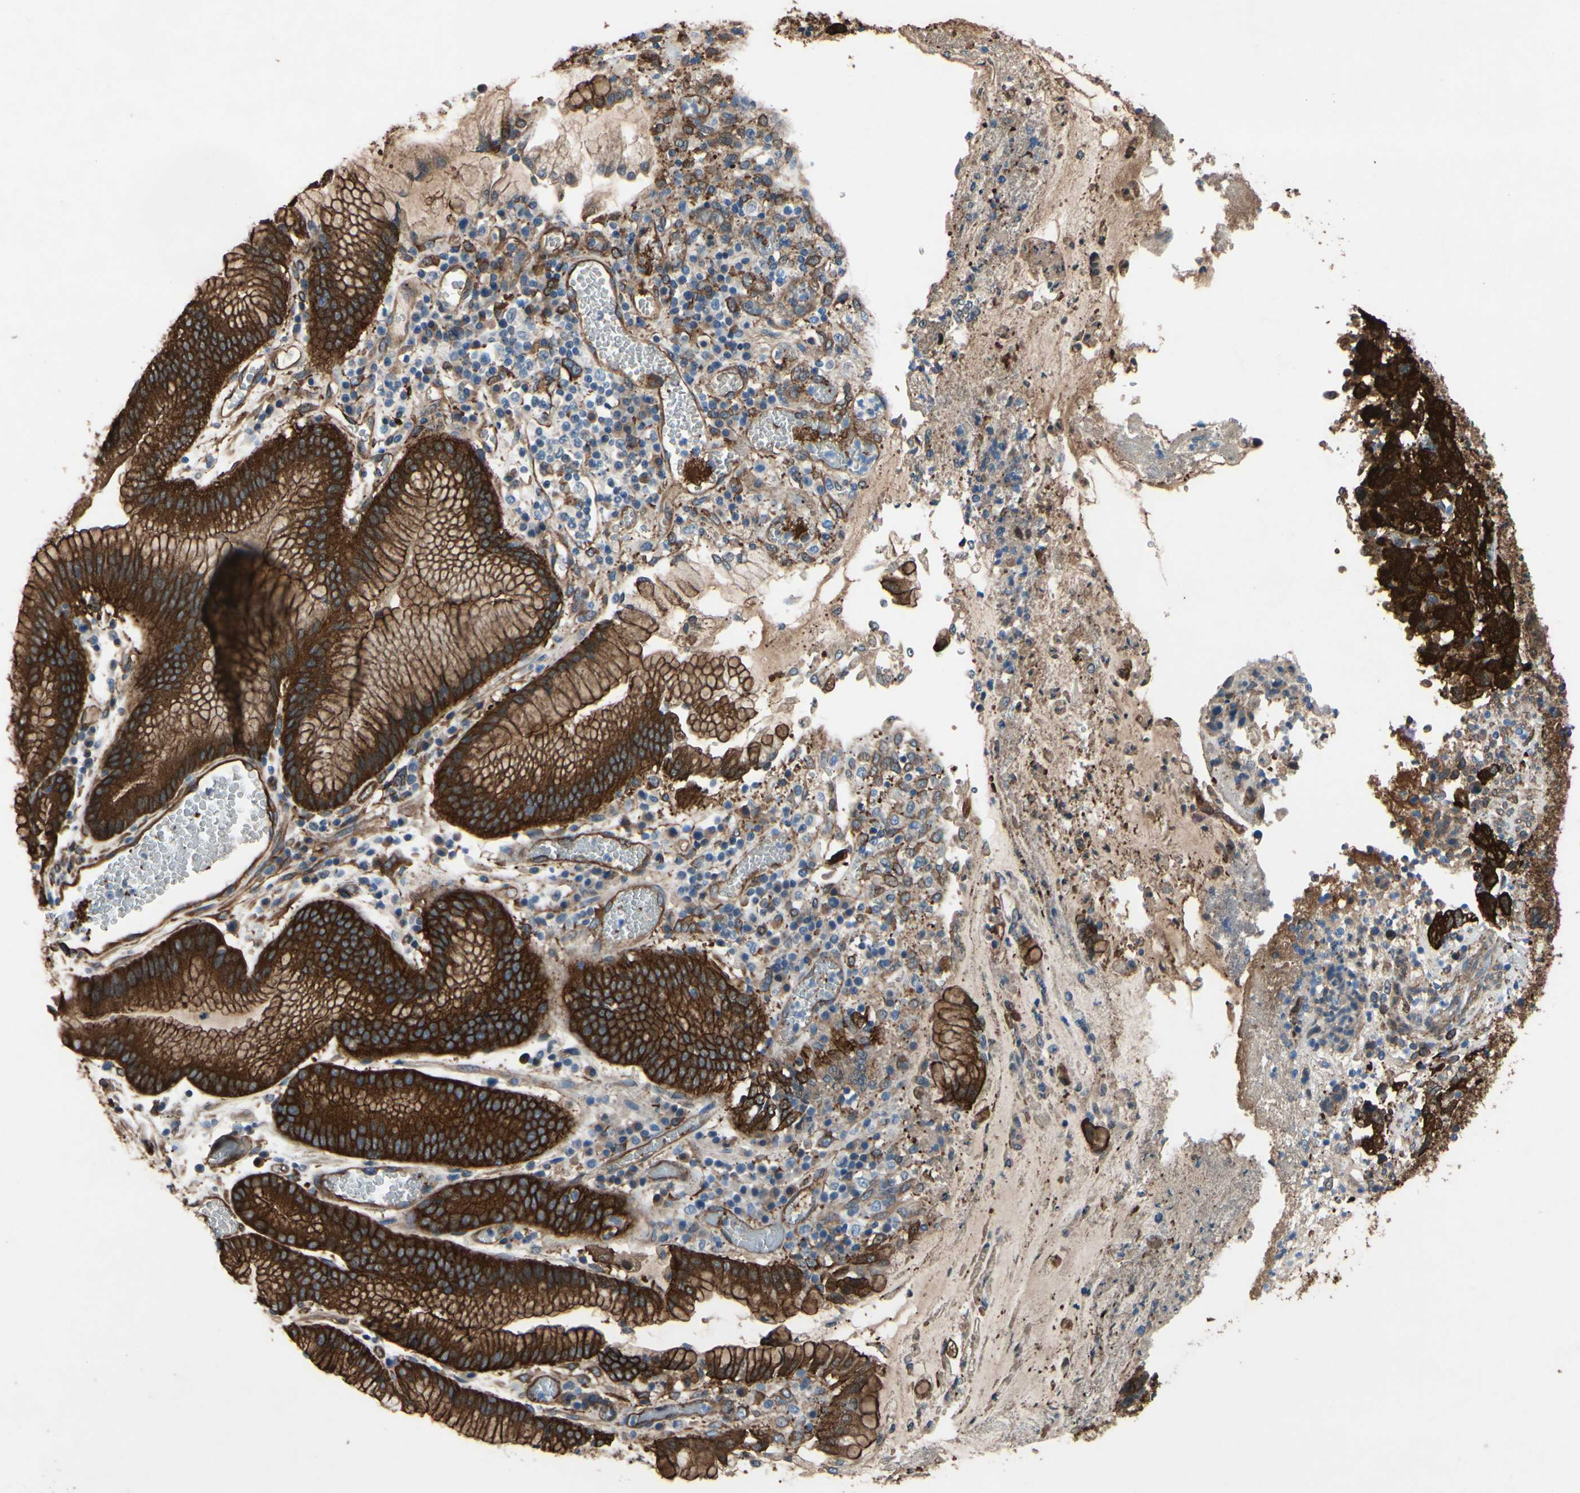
{"staining": {"intensity": "strong", "quantity": ">75%", "location": "cytoplasmic/membranous"}, "tissue": "stomach cancer", "cell_type": "Tumor cells", "image_type": "cancer", "snomed": [{"axis": "morphology", "description": "Normal tissue, NOS"}, {"axis": "morphology", "description": "Adenocarcinoma, NOS"}, {"axis": "topography", "description": "Stomach"}], "caption": "This histopathology image displays IHC staining of adenocarcinoma (stomach), with high strong cytoplasmic/membranous expression in about >75% of tumor cells.", "gene": "CTTNBP2", "patient": {"sex": "male", "age": 48}}